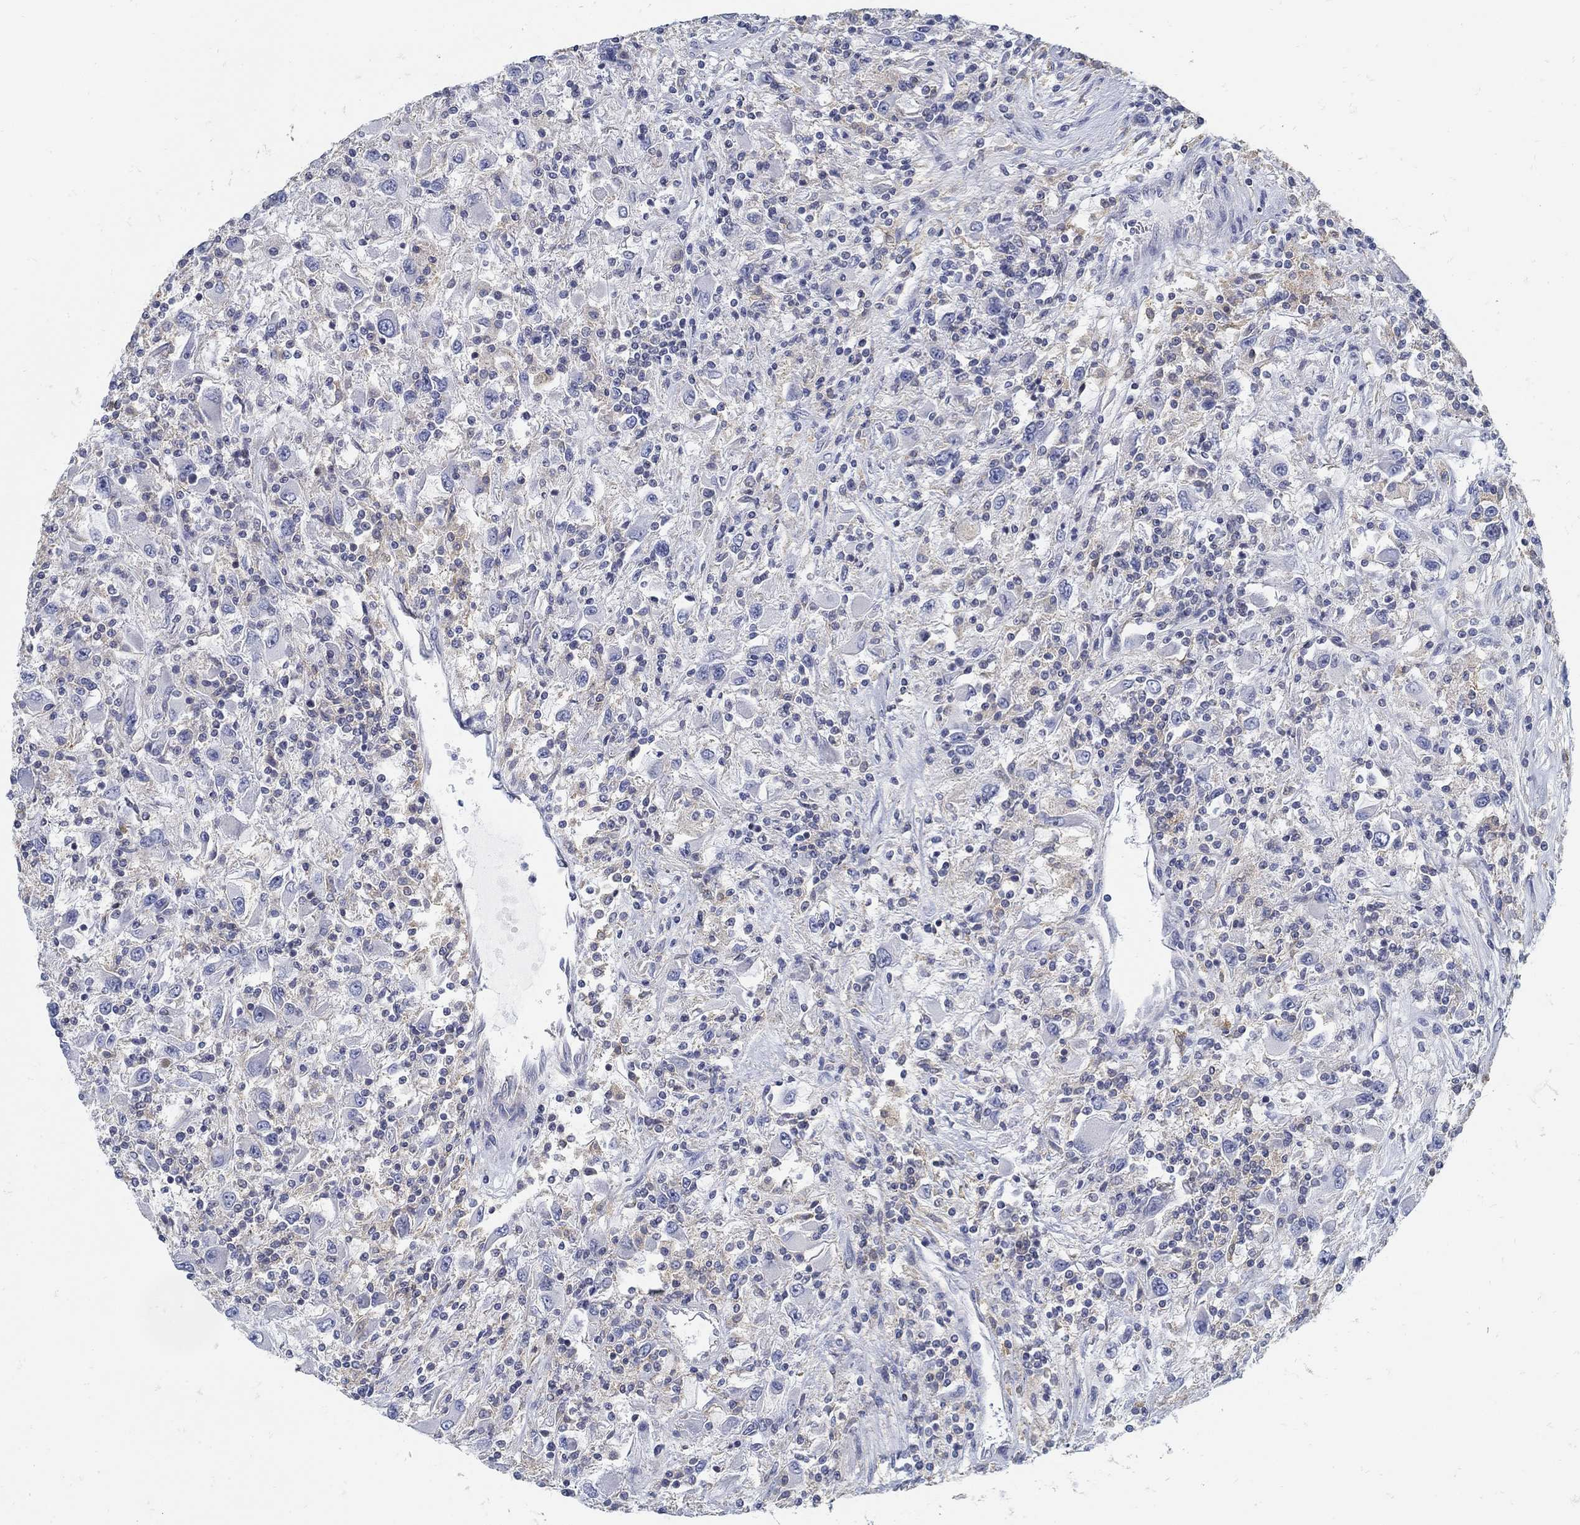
{"staining": {"intensity": "negative", "quantity": "none", "location": "none"}, "tissue": "renal cancer", "cell_type": "Tumor cells", "image_type": "cancer", "snomed": [{"axis": "morphology", "description": "Adenocarcinoma, NOS"}, {"axis": "topography", "description": "Kidney"}], "caption": "DAB immunohistochemical staining of adenocarcinoma (renal) reveals no significant positivity in tumor cells.", "gene": "ZFAND4", "patient": {"sex": "female", "age": 67}}